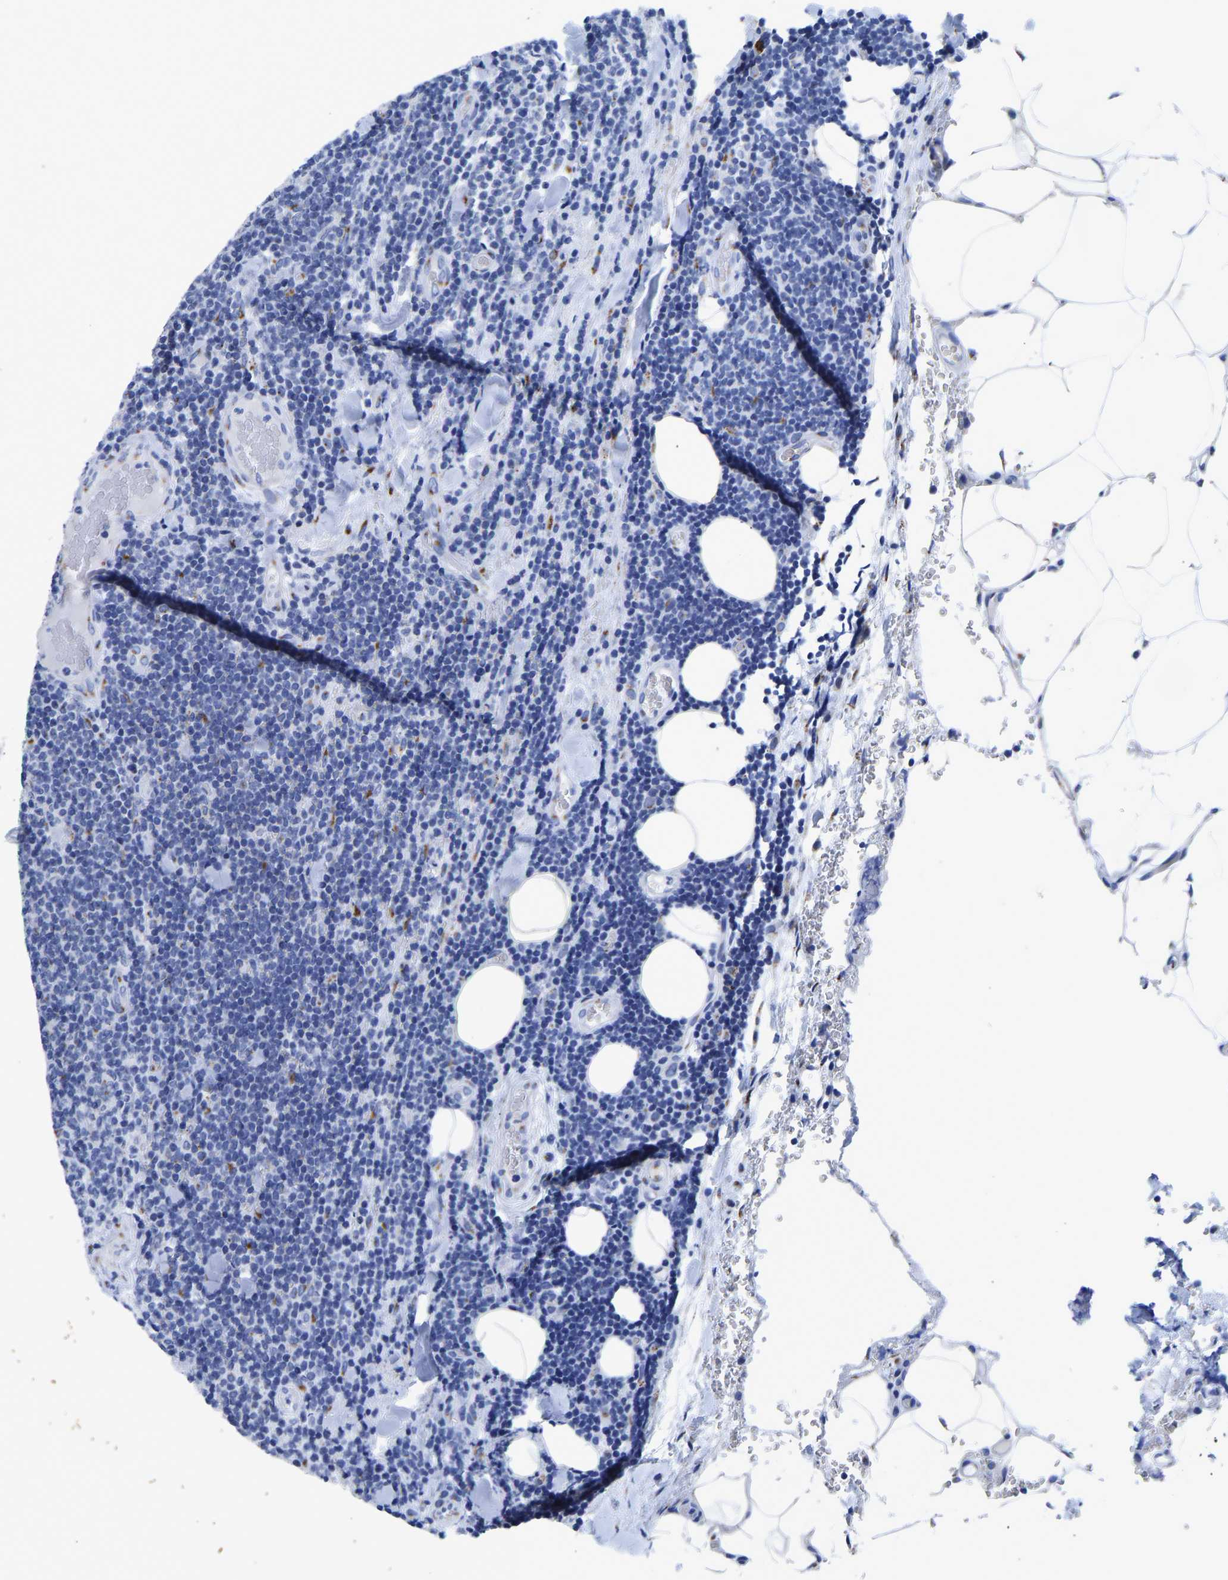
{"staining": {"intensity": "moderate", "quantity": "<25%", "location": "cytoplasmic/membranous"}, "tissue": "lymphoma", "cell_type": "Tumor cells", "image_type": "cancer", "snomed": [{"axis": "morphology", "description": "Malignant lymphoma, non-Hodgkin's type, Low grade"}, {"axis": "topography", "description": "Lymph node"}], "caption": "Protein expression analysis of malignant lymphoma, non-Hodgkin's type (low-grade) displays moderate cytoplasmic/membranous expression in approximately <25% of tumor cells. (Brightfield microscopy of DAB IHC at high magnification).", "gene": "TMEM87A", "patient": {"sex": "male", "age": 66}}